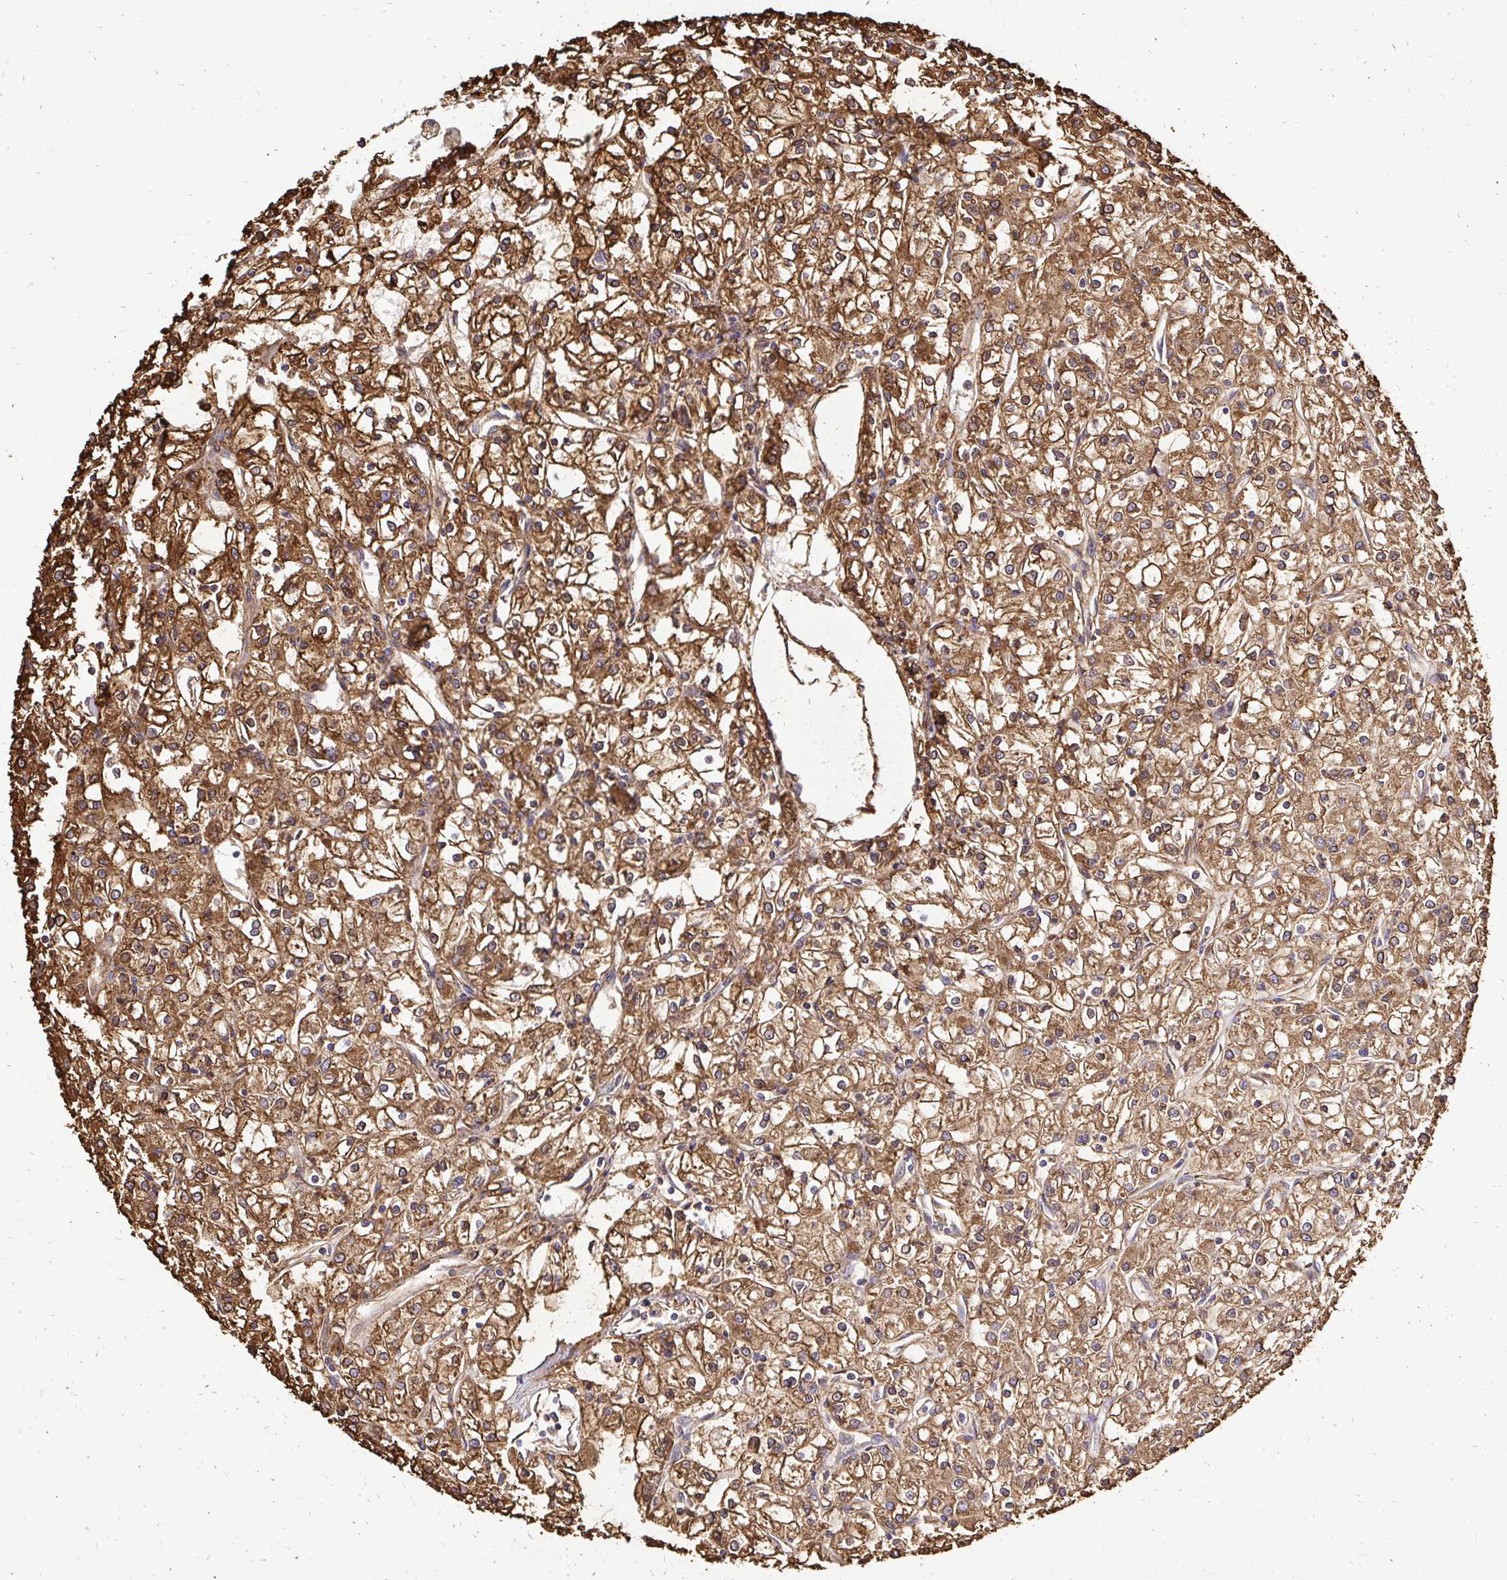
{"staining": {"intensity": "strong", "quantity": ">75%", "location": "cytoplasmic/membranous"}, "tissue": "renal cancer", "cell_type": "Tumor cells", "image_type": "cancer", "snomed": [{"axis": "morphology", "description": "Adenocarcinoma, NOS"}, {"axis": "topography", "description": "Kidney"}], "caption": "Protein staining of renal cancer (adenocarcinoma) tissue exhibits strong cytoplasmic/membranous staining in about >75% of tumor cells.", "gene": "MRPL13", "patient": {"sex": "female", "age": 59}}